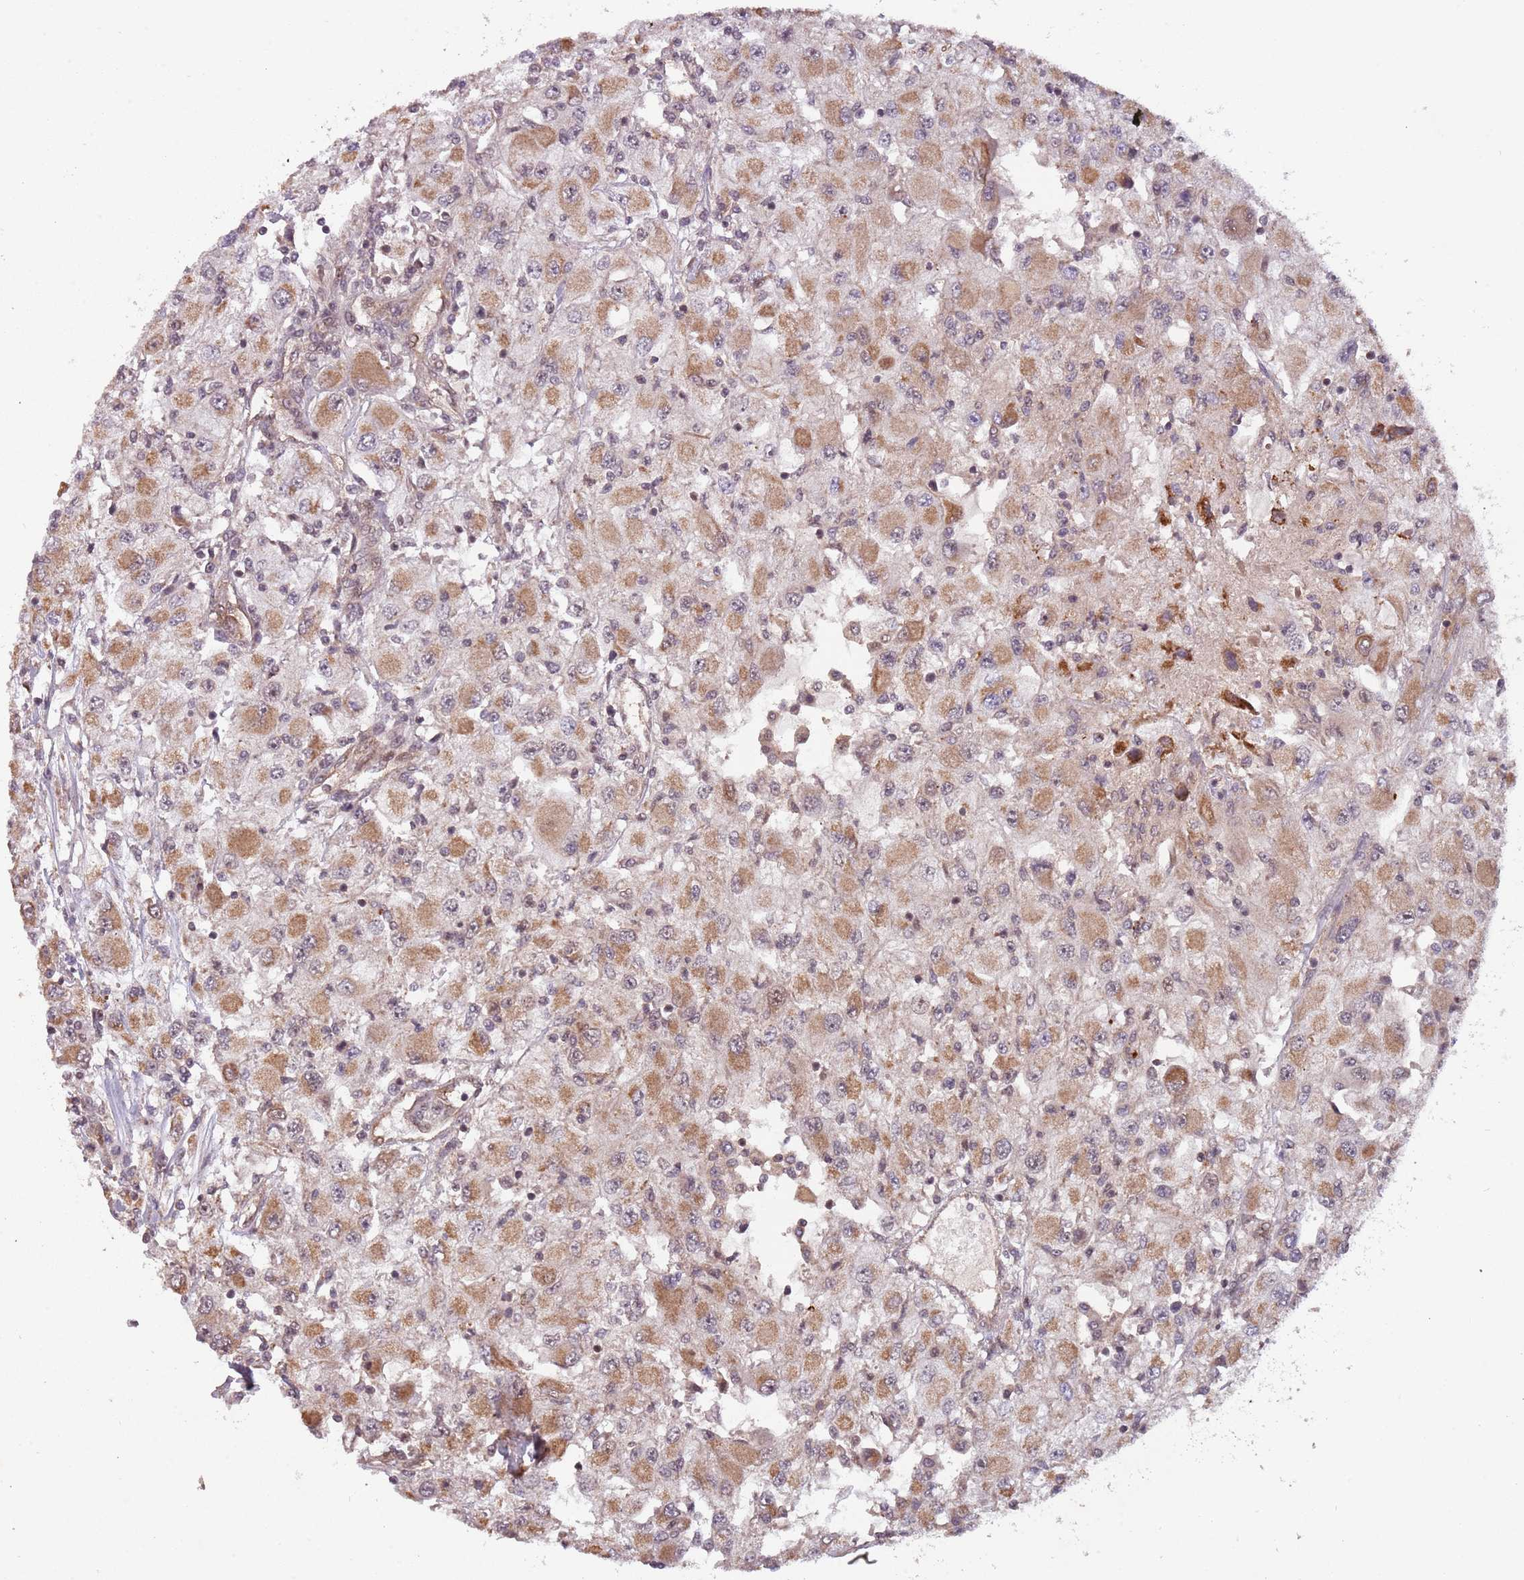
{"staining": {"intensity": "moderate", "quantity": ">75%", "location": "cytoplasmic/membranous"}, "tissue": "renal cancer", "cell_type": "Tumor cells", "image_type": "cancer", "snomed": [{"axis": "morphology", "description": "Adenocarcinoma, NOS"}, {"axis": "topography", "description": "Kidney"}], "caption": "Immunohistochemistry (DAB (3,3'-diaminobenzidine)) staining of human renal cancer (adenocarcinoma) displays moderate cytoplasmic/membranous protein expression in about >75% of tumor cells. The staining was performed using DAB (3,3'-diaminobenzidine), with brown indicating positive protein expression. Nuclei are stained blue with hematoxylin.", "gene": "SUDS3", "patient": {"sex": "female", "age": 67}}